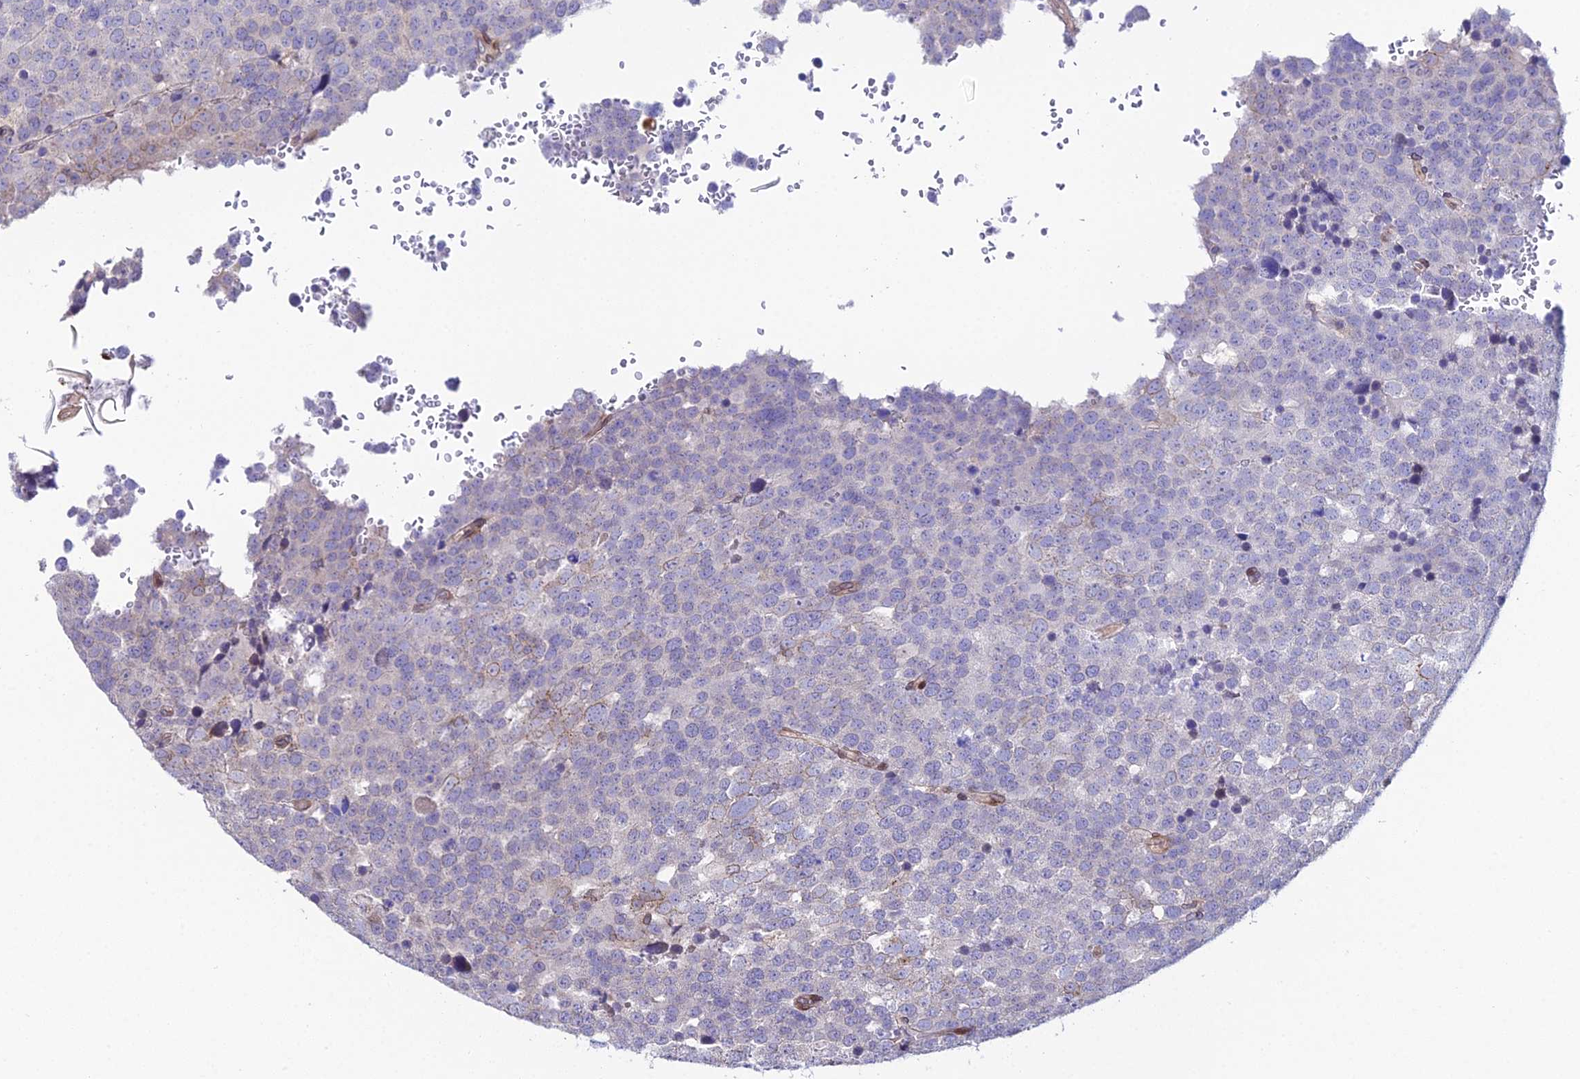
{"staining": {"intensity": "negative", "quantity": "none", "location": "none"}, "tissue": "testis cancer", "cell_type": "Tumor cells", "image_type": "cancer", "snomed": [{"axis": "morphology", "description": "Seminoma, NOS"}, {"axis": "topography", "description": "Testis"}], "caption": "There is no significant staining in tumor cells of testis cancer (seminoma).", "gene": "DDX19A", "patient": {"sex": "male", "age": 71}}